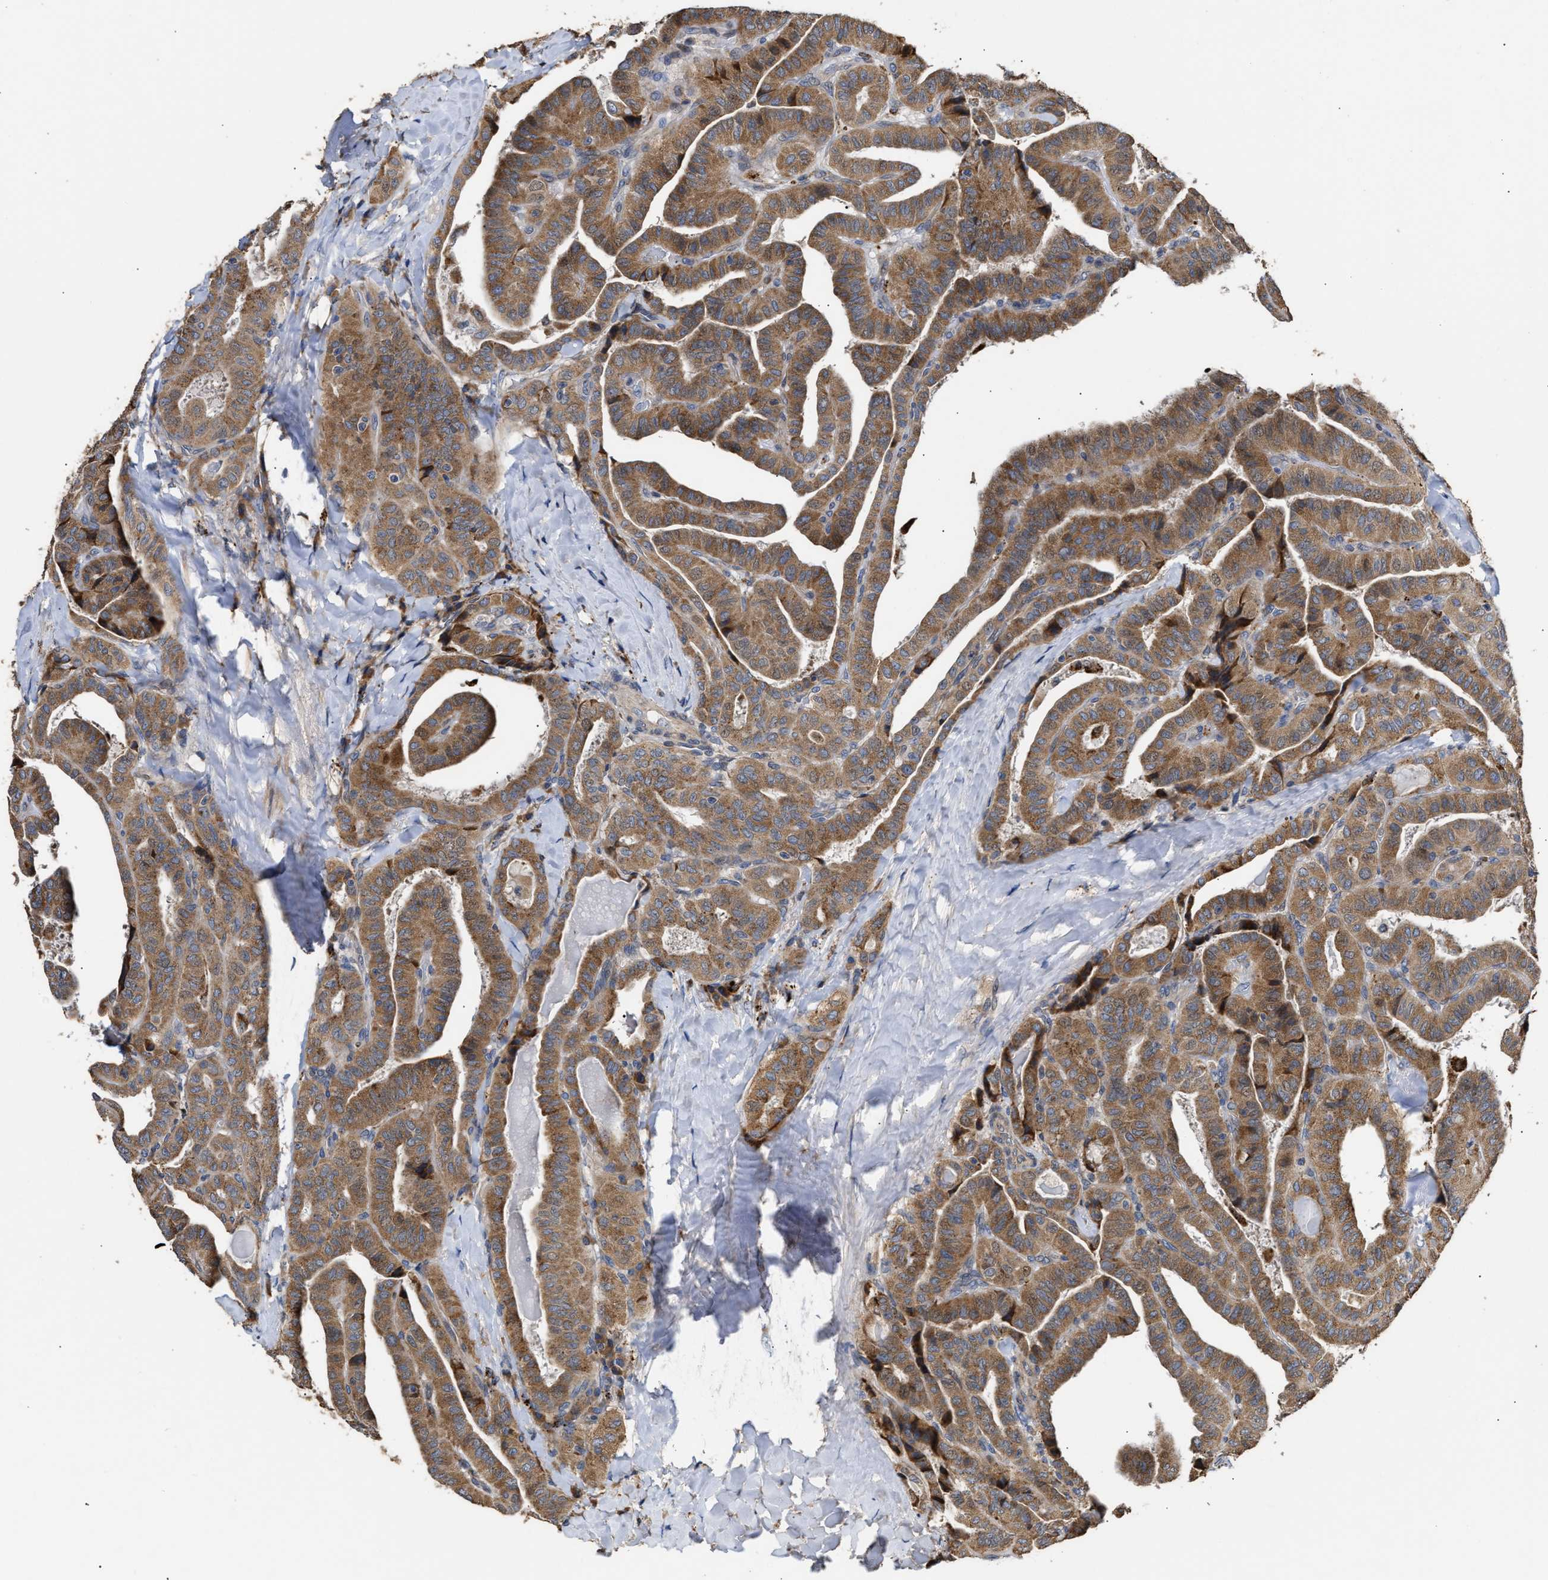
{"staining": {"intensity": "moderate", "quantity": ">75%", "location": "cytoplasmic/membranous"}, "tissue": "thyroid cancer", "cell_type": "Tumor cells", "image_type": "cancer", "snomed": [{"axis": "morphology", "description": "Papillary adenocarcinoma, NOS"}, {"axis": "topography", "description": "Thyroid gland"}], "caption": "Immunohistochemical staining of thyroid papillary adenocarcinoma demonstrates medium levels of moderate cytoplasmic/membranous staining in about >75% of tumor cells.", "gene": "GOSR1", "patient": {"sex": "male", "age": 77}}